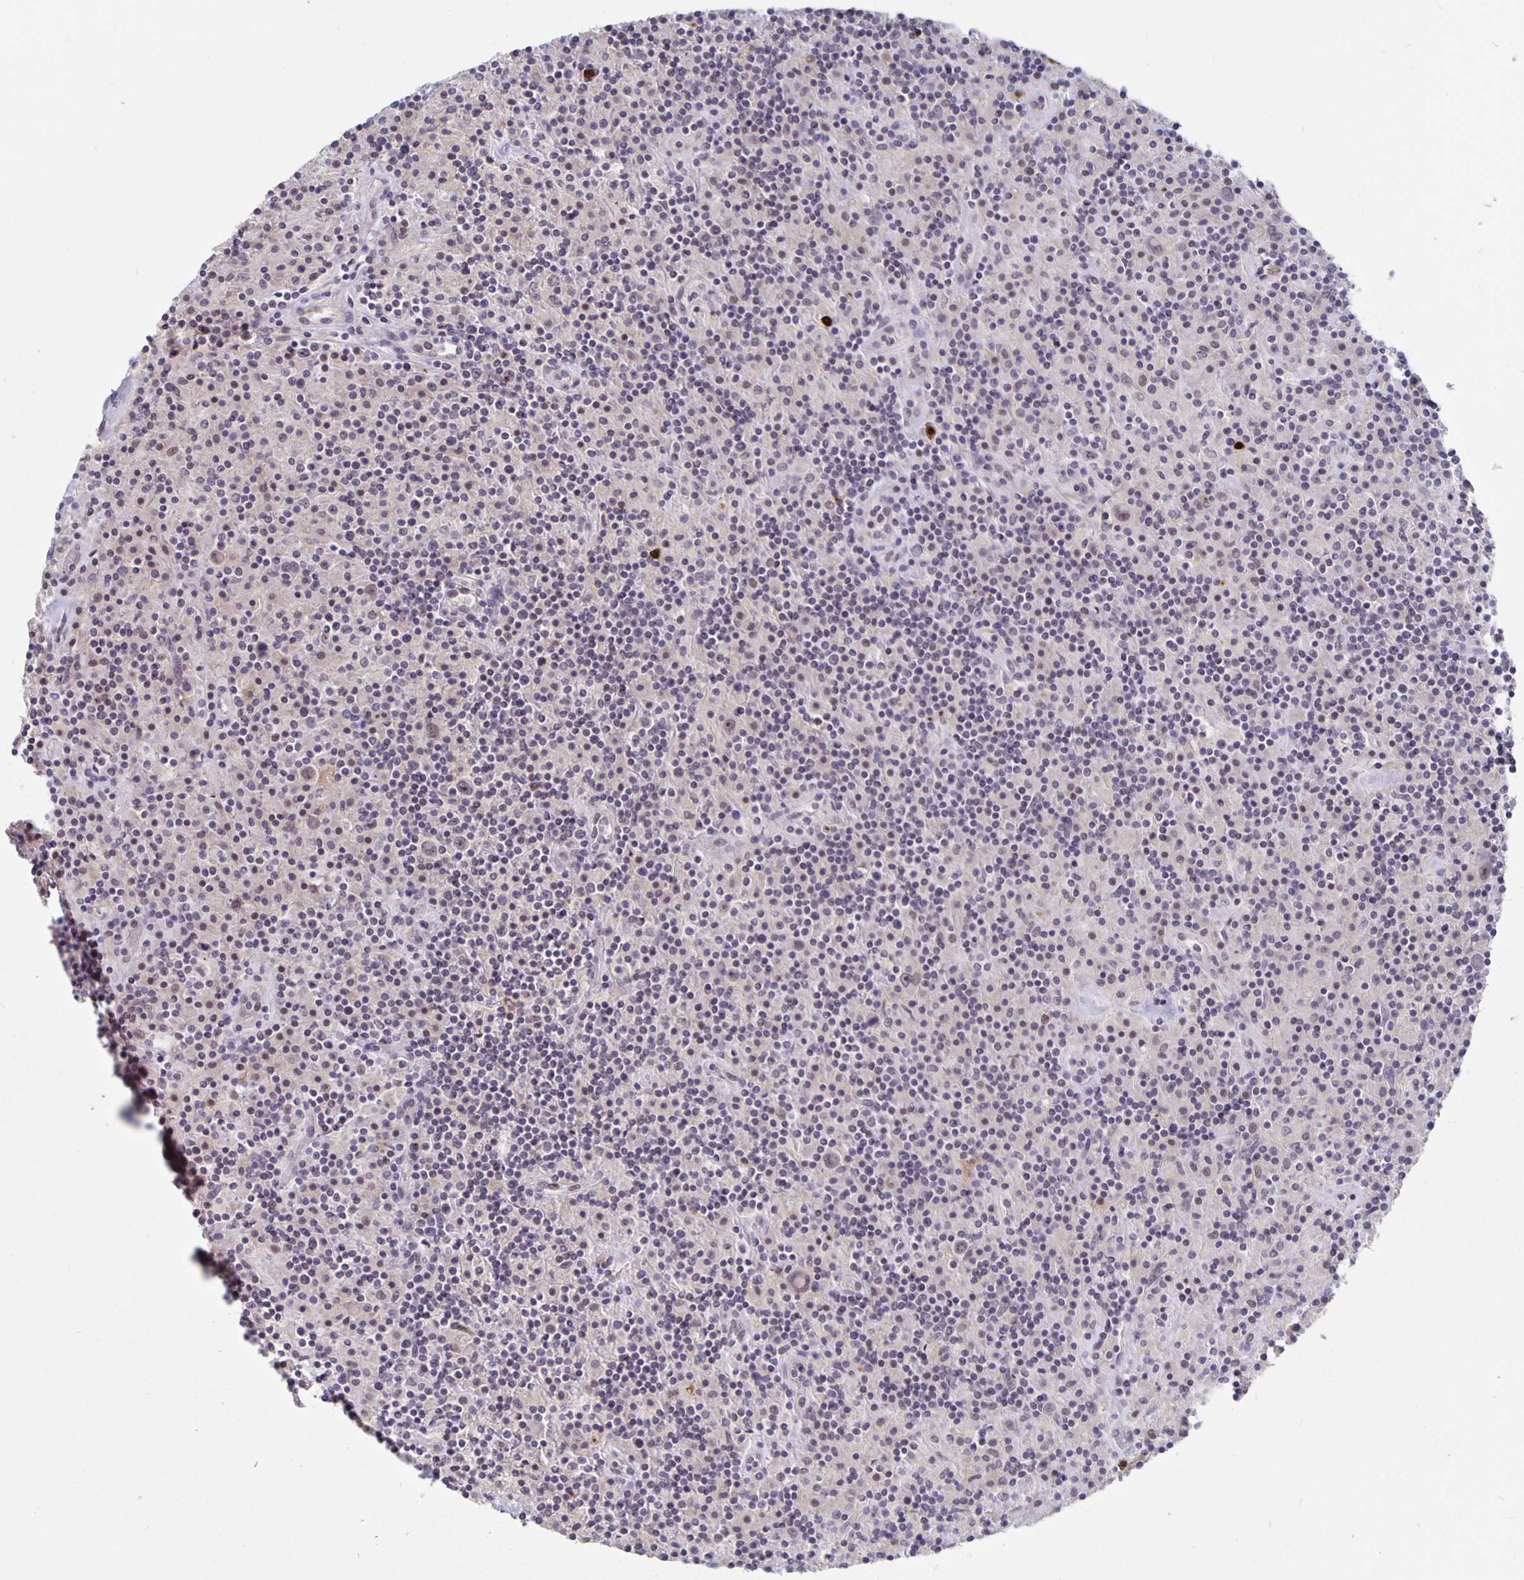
{"staining": {"intensity": "weak", "quantity": "<25%", "location": "nuclear"}, "tissue": "lymphoma", "cell_type": "Tumor cells", "image_type": "cancer", "snomed": [{"axis": "morphology", "description": "Hodgkin's disease, NOS"}, {"axis": "topography", "description": "Lymph node"}], "caption": "Protein analysis of Hodgkin's disease exhibits no significant staining in tumor cells. (DAB immunohistochemistry (IHC), high magnification).", "gene": "ZNF691", "patient": {"sex": "male", "age": 70}}